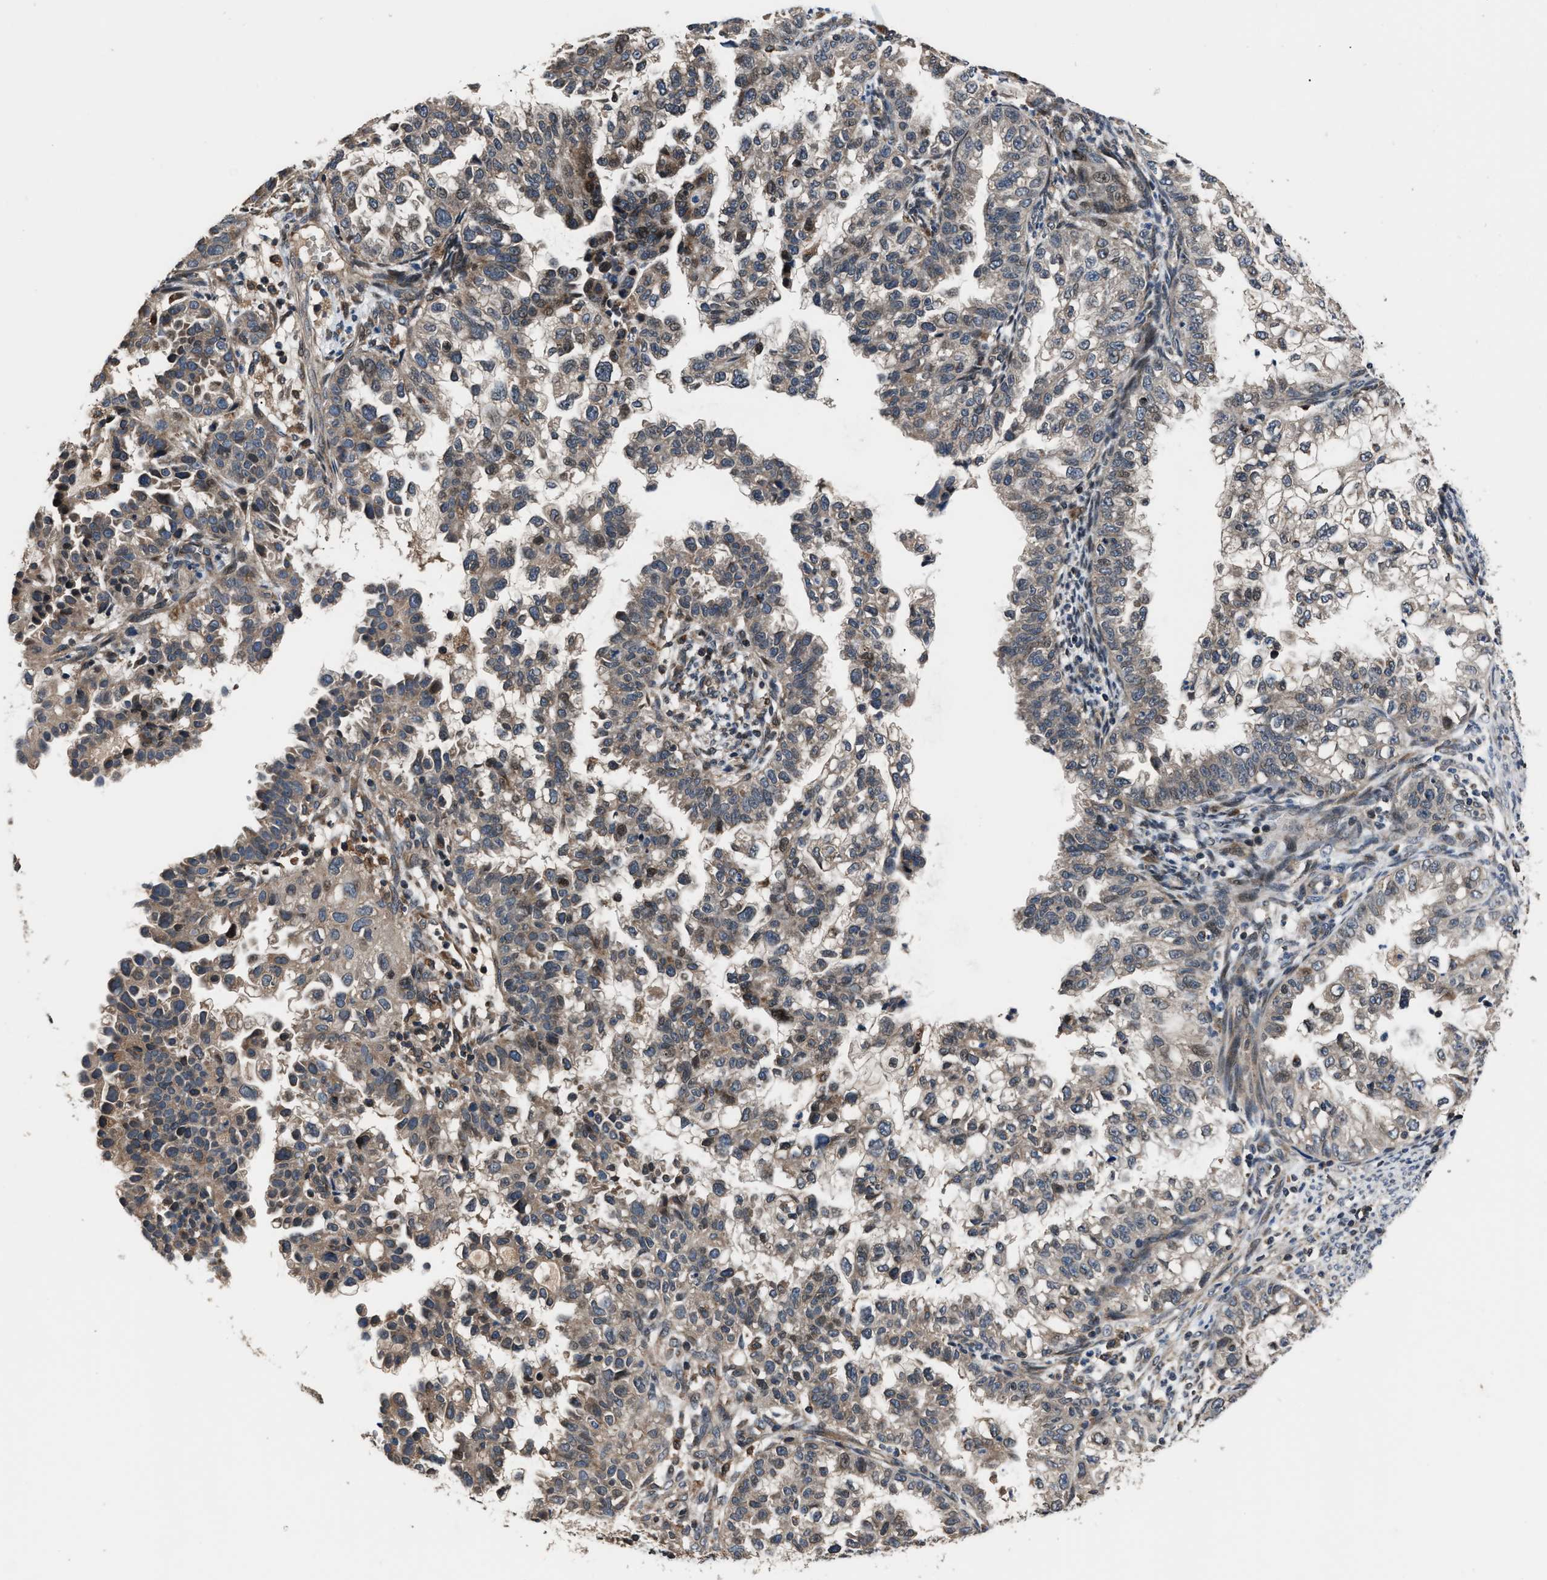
{"staining": {"intensity": "weak", "quantity": ">75%", "location": "cytoplasmic/membranous"}, "tissue": "endometrial cancer", "cell_type": "Tumor cells", "image_type": "cancer", "snomed": [{"axis": "morphology", "description": "Adenocarcinoma, NOS"}, {"axis": "topography", "description": "Endometrium"}], "caption": "Immunohistochemistry (IHC) histopathology image of neoplastic tissue: human adenocarcinoma (endometrial) stained using IHC demonstrates low levels of weak protein expression localized specifically in the cytoplasmic/membranous of tumor cells, appearing as a cytoplasmic/membranous brown color.", "gene": "TNRC18", "patient": {"sex": "female", "age": 85}}